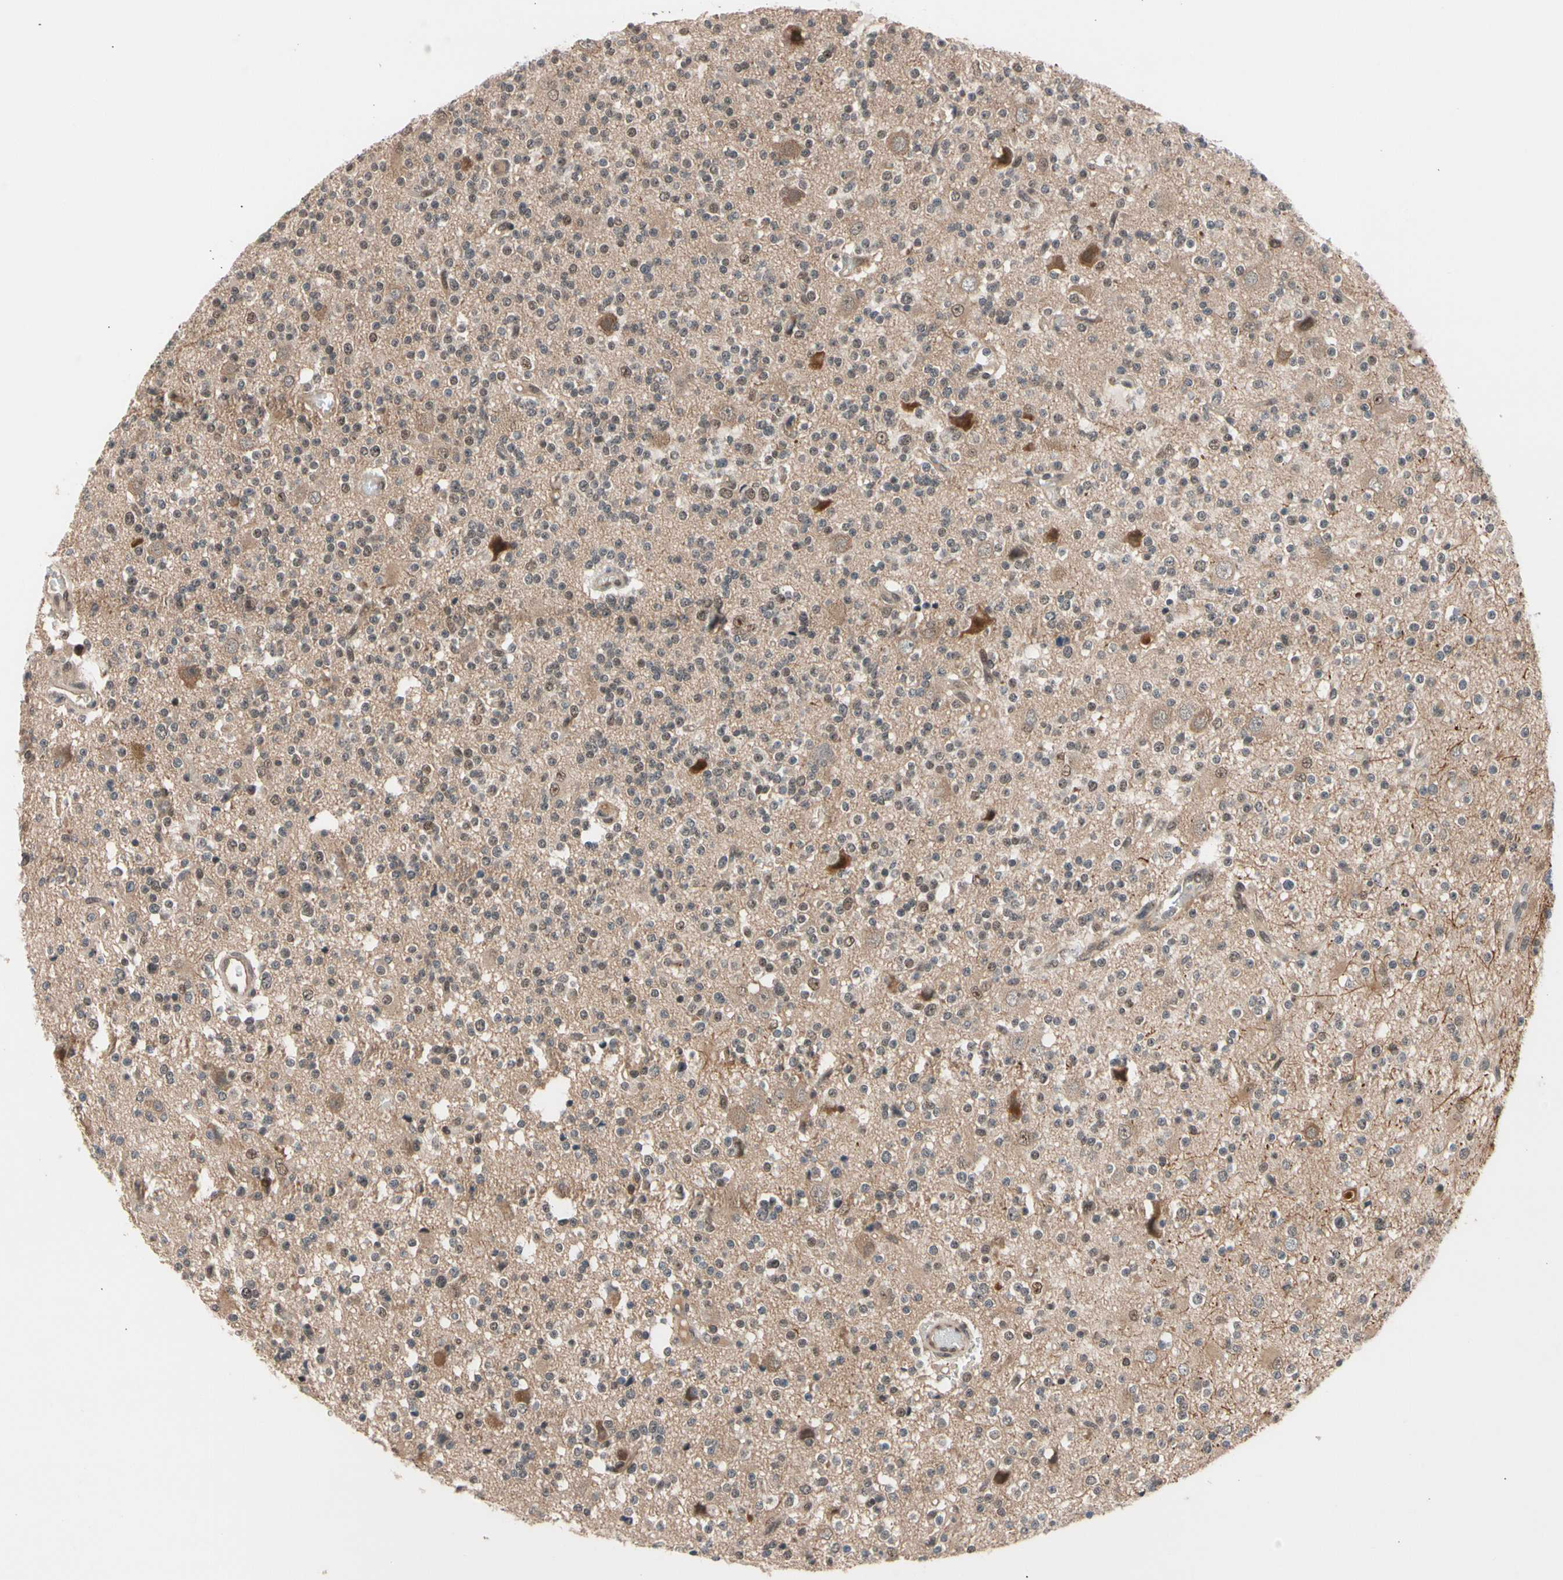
{"staining": {"intensity": "moderate", "quantity": "<25%", "location": "cytoplasmic/membranous,nuclear"}, "tissue": "glioma", "cell_type": "Tumor cells", "image_type": "cancer", "snomed": [{"axis": "morphology", "description": "Glioma, malignant, High grade"}, {"axis": "topography", "description": "Brain"}], "caption": "IHC micrograph of neoplastic tissue: human glioma stained using immunohistochemistry (IHC) exhibits low levels of moderate protein expression localized specifically in the cytoplasmic/membranous and nuclear of tumor cells, appearing as a cytoplasmic/membranous and nuclear brown color.", "gene": "NGEF", "patient": {"sex": "male", "age": 47}}